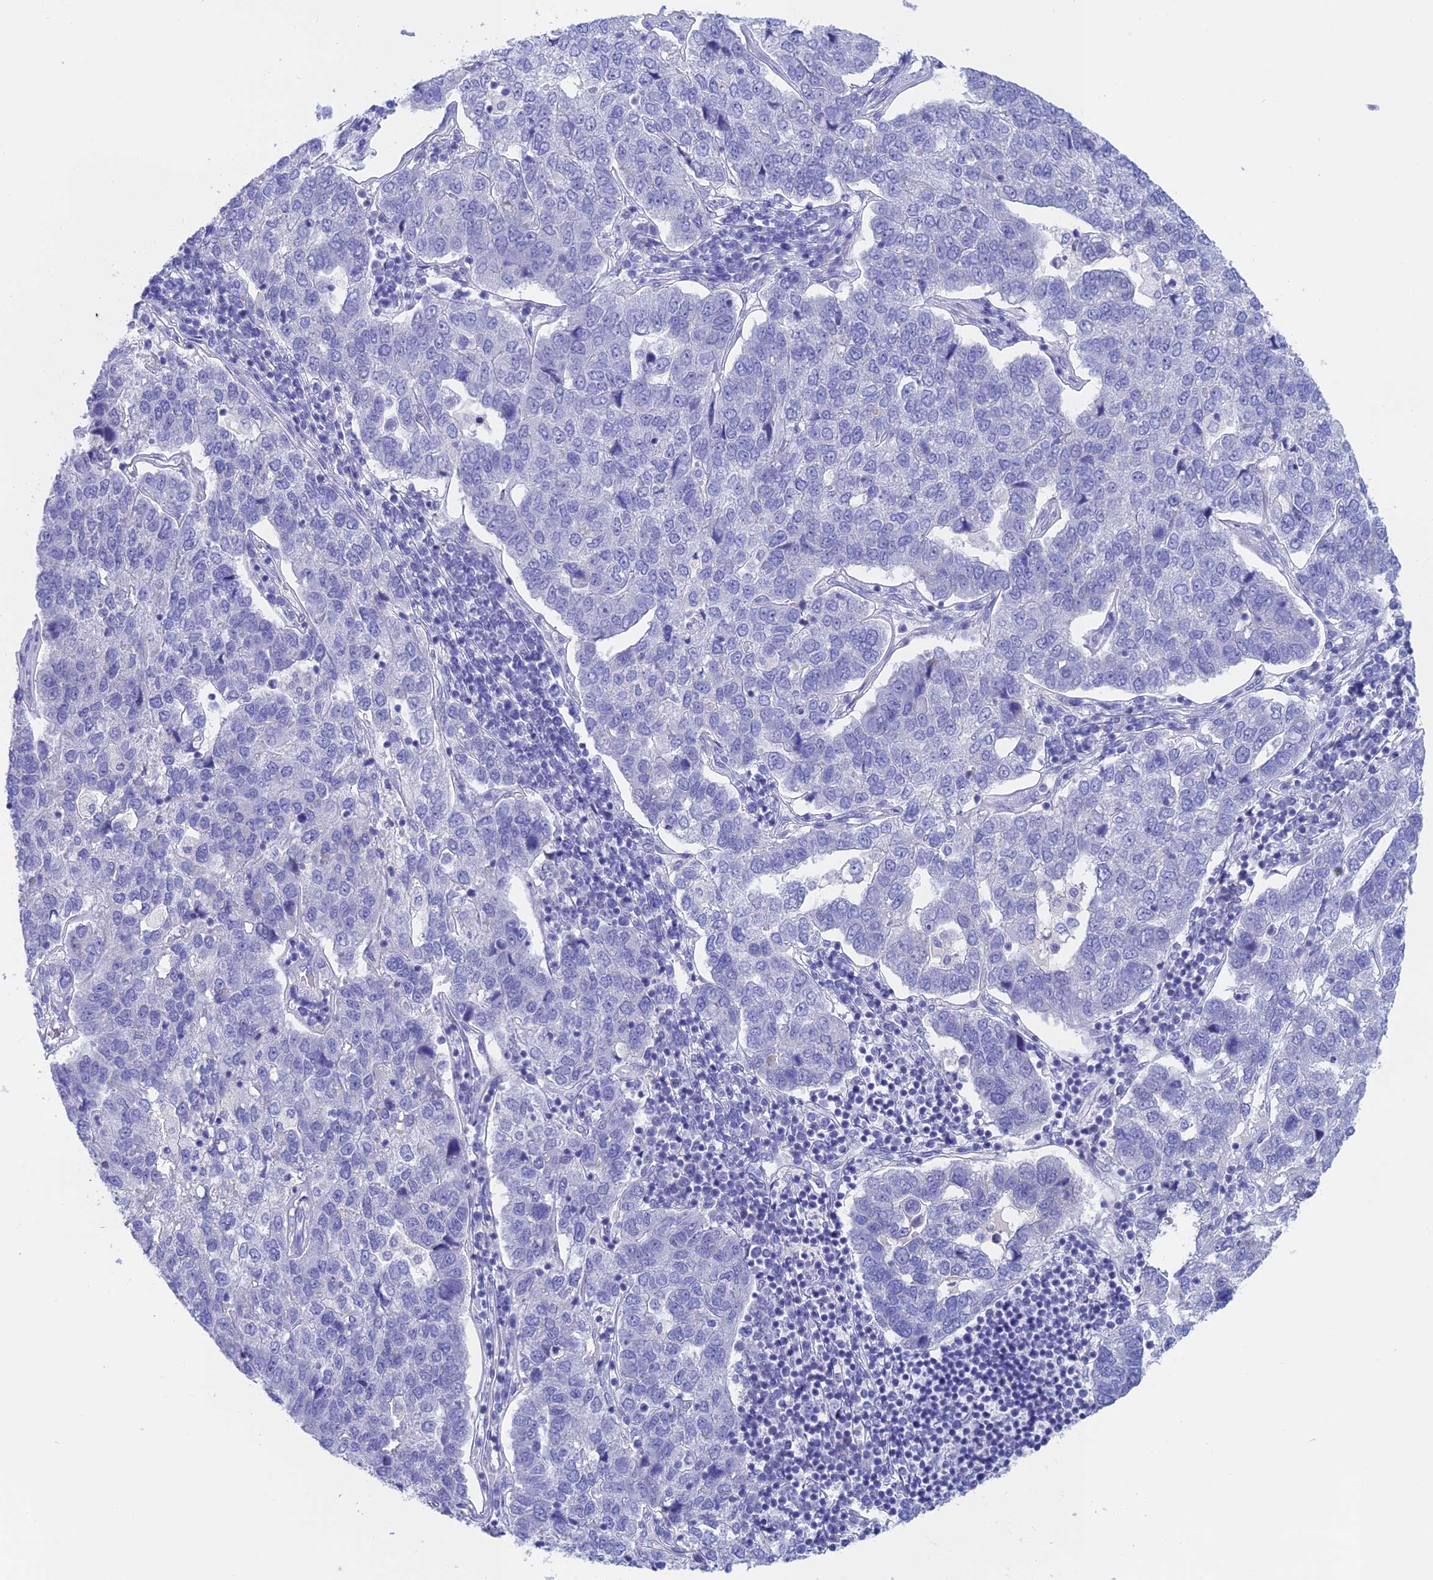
{"staining": {"intensity": "negative", "quantity": "none", "location": "none"}, "tissue": "pancreatic cancer", "cell_type": "Tumor cells", "image_type": "cancer", "snomed": [{"axis": "morphology", "description": "Adenocarcinoma, NOS"}, {"axis": "topography", "description": "Pancreas"}], "caption": "DAB immunohistochemical staining of human pancreatic adenocarcinoma reveals no significant positivity in tumor cells.", "gene": "BTBD19", "patient": {"sex": "female", "age": 61}}